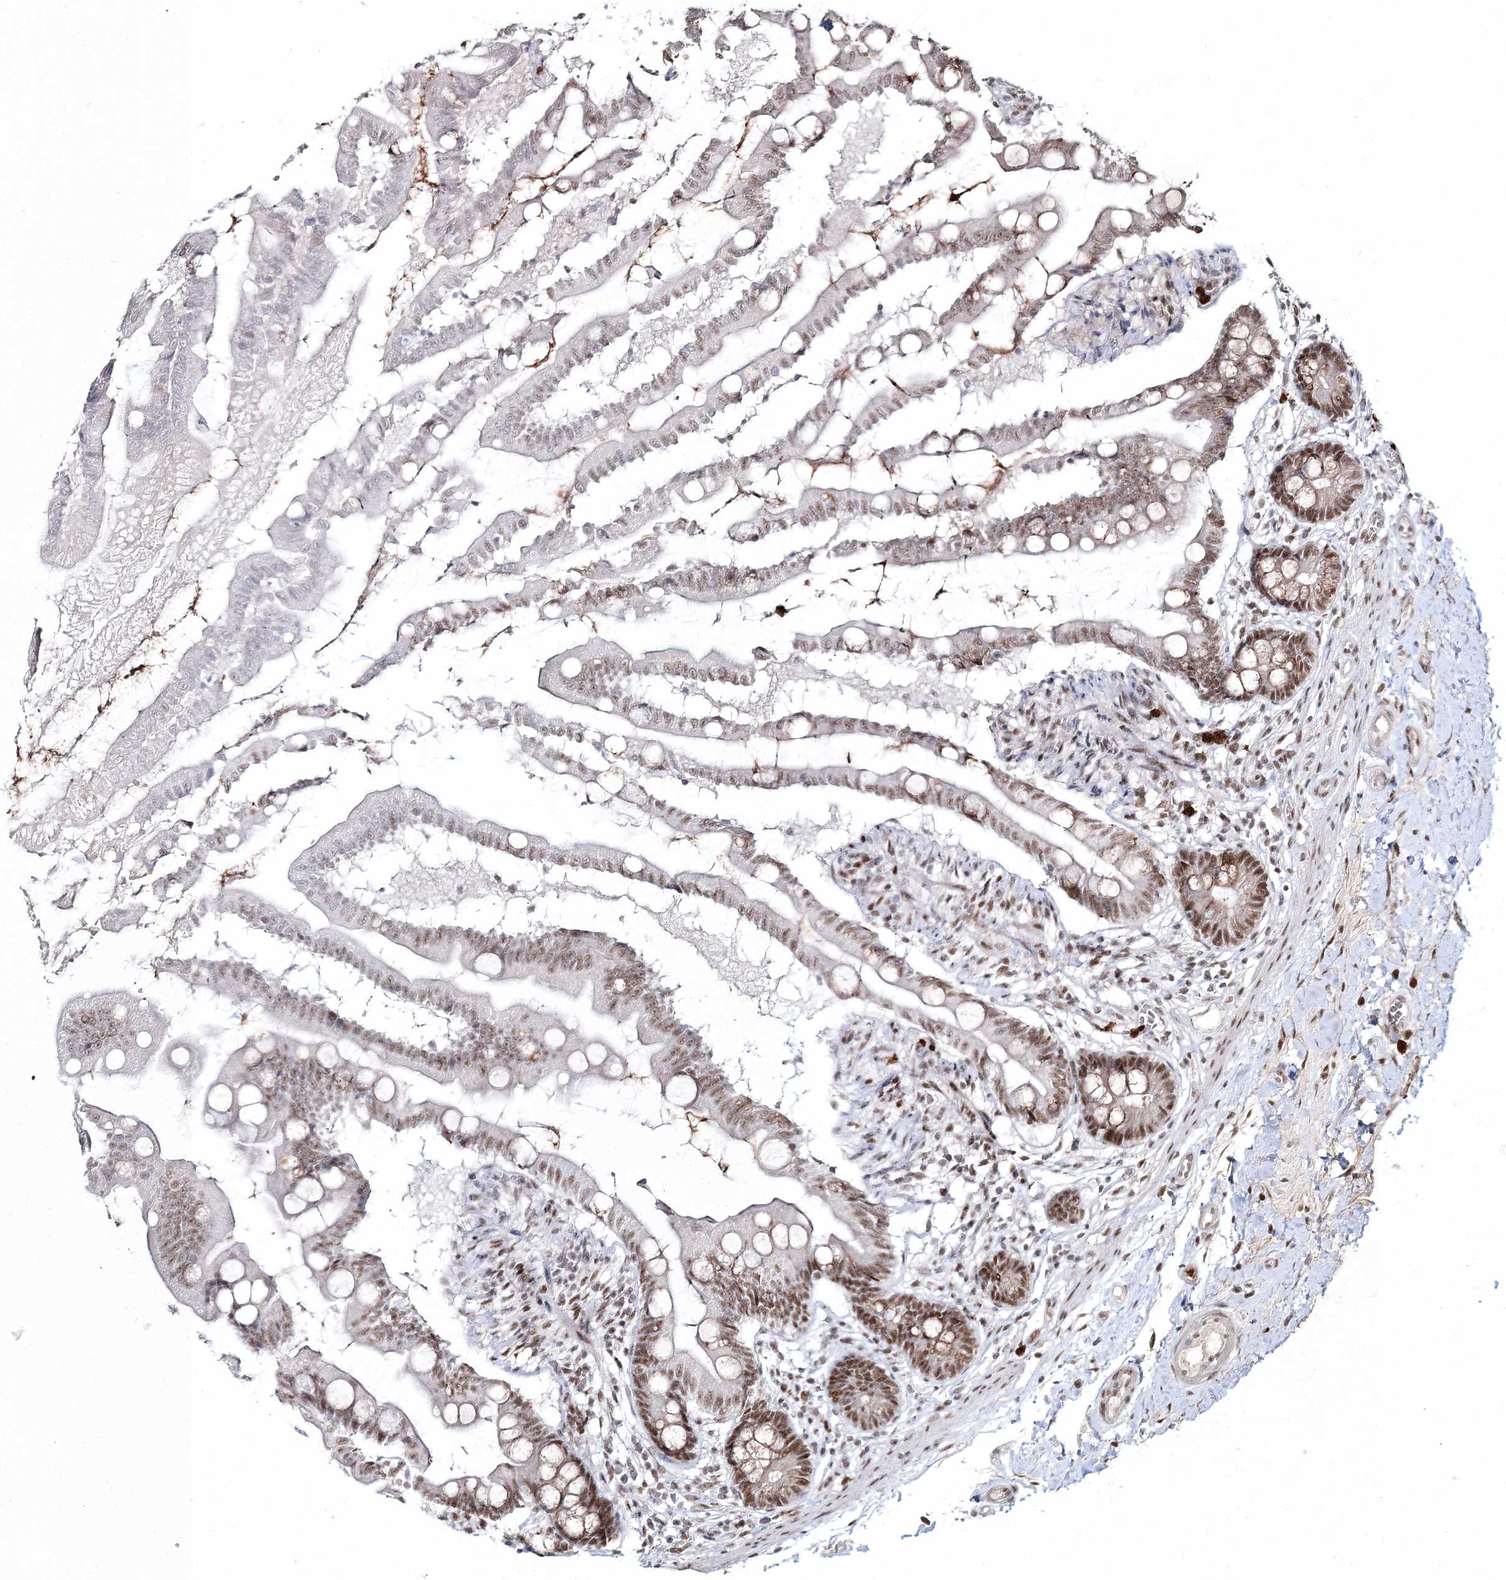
{"staining": {"intensity": "moderate", "quantity": "25%-75%", "location": "nuclear"}, "tissue": "small intestine", "cell_type": "Glandular cells", "image_type": "normal", "snomed": [{"axis": "morphology", "description": "Normal tissue, NOS"}, {"axis": "topography", "description": "Small intestine"}], "caption": "This image demonstrates immunohistochemistry (IHC) staining of unremarkable human small intestine, with medium moderate nuclear positivity in about 25%-75% of glandular cells.", "gene": "ENSG00000290315", "patient": {"sex": "female", "age": 56}}